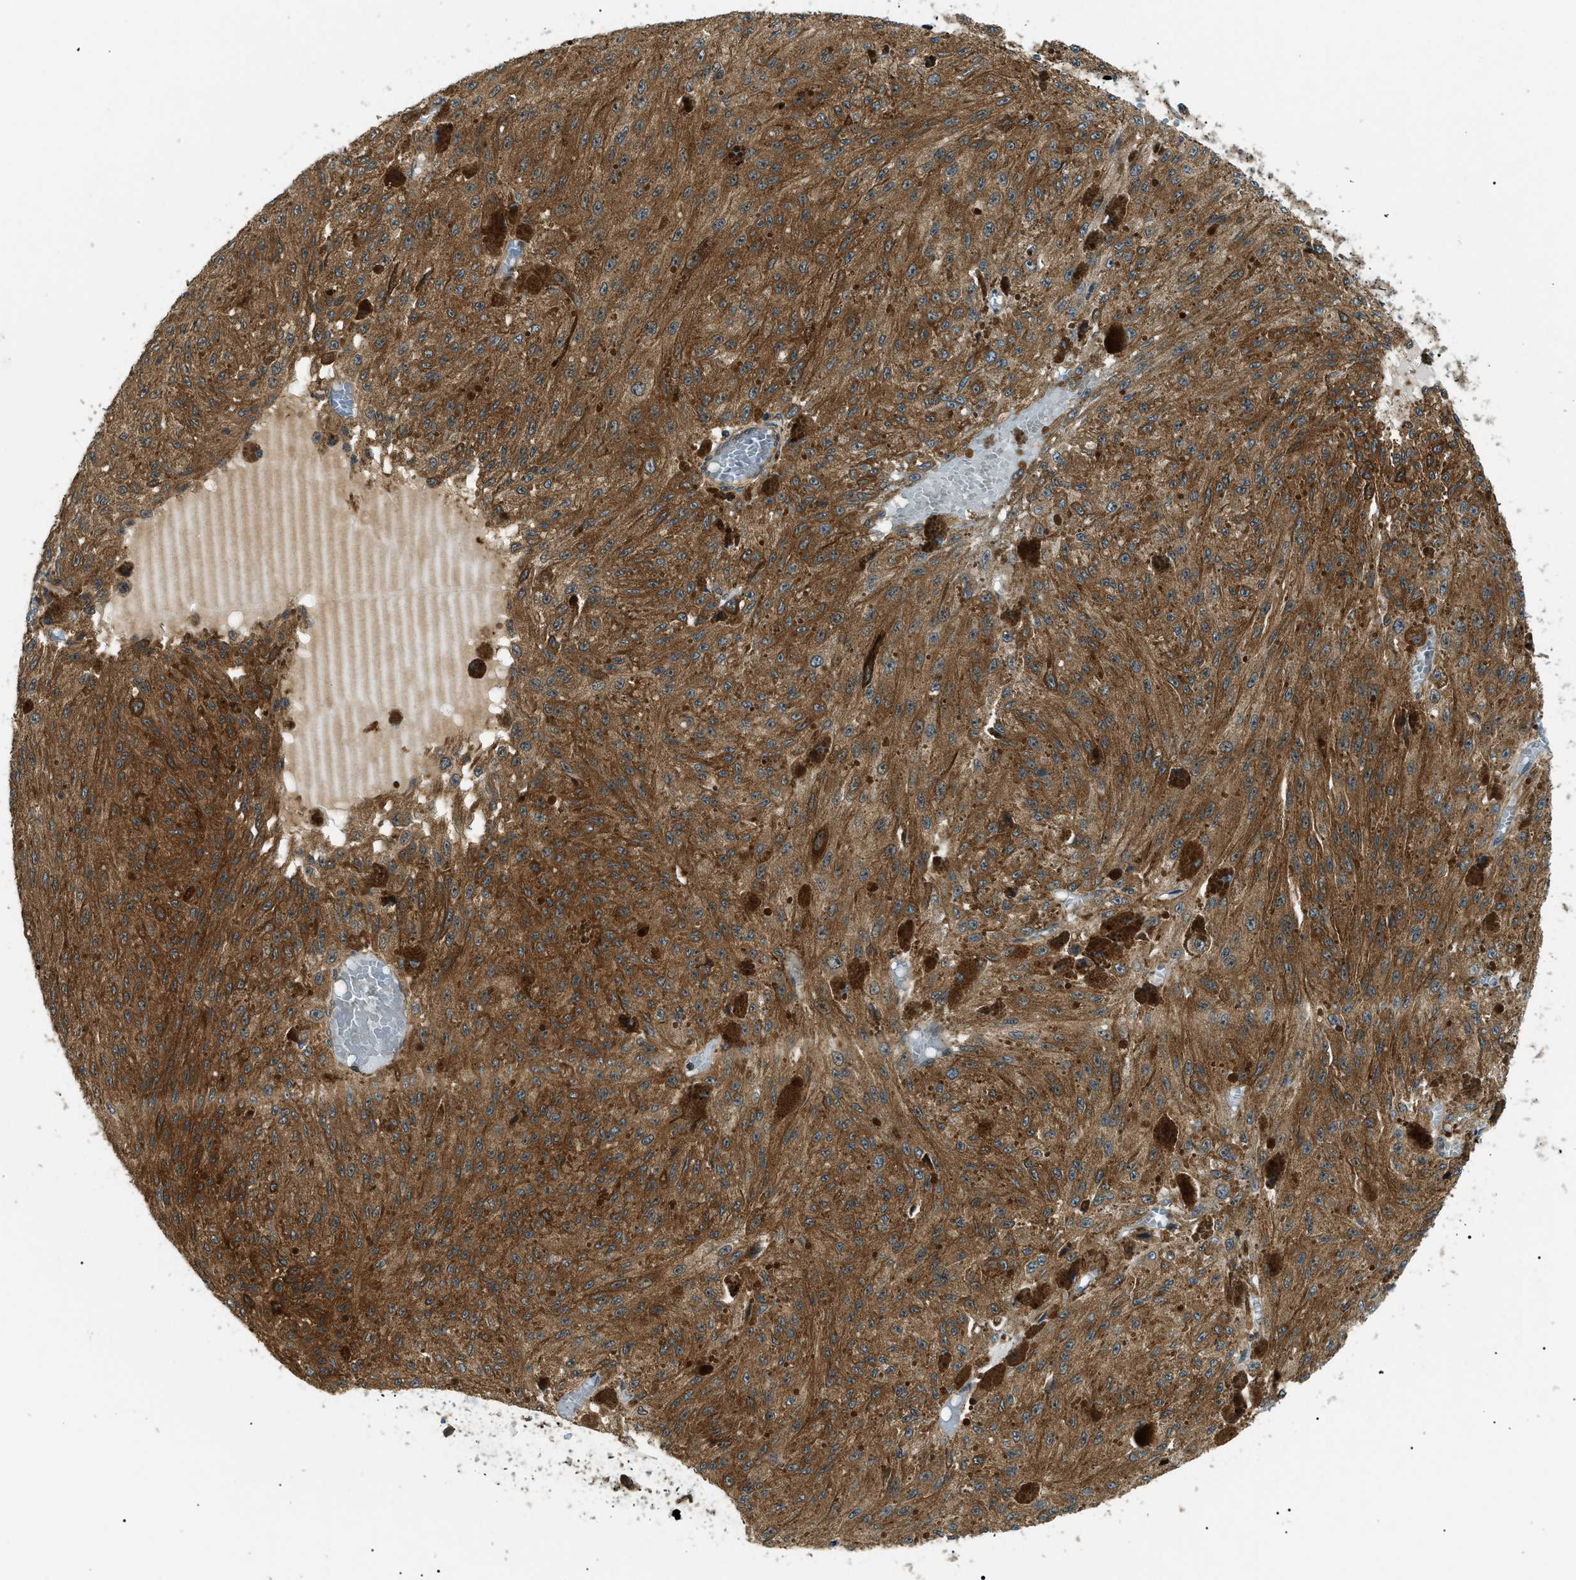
{"staining": {"intensity": "moderate", "quantity": ">75%", "location": "cytoplasmic/membranous"}, "tissue": "melanoma", "cell_type": "Tumor cells", "image_type": "cancer", "snomed": [{"axis": "morphology", "description": "Malignant melanoma, NOS"}, {"axis": "topography", "description": "Other"}], "caption": "A photomicrograph of human melanoma stained for a protein displays moderate cytoplasmic/membranous brown staining in tumor cells.", "gene": "ATP6AP1", "patient": {"sex": "male", "age": 79}}